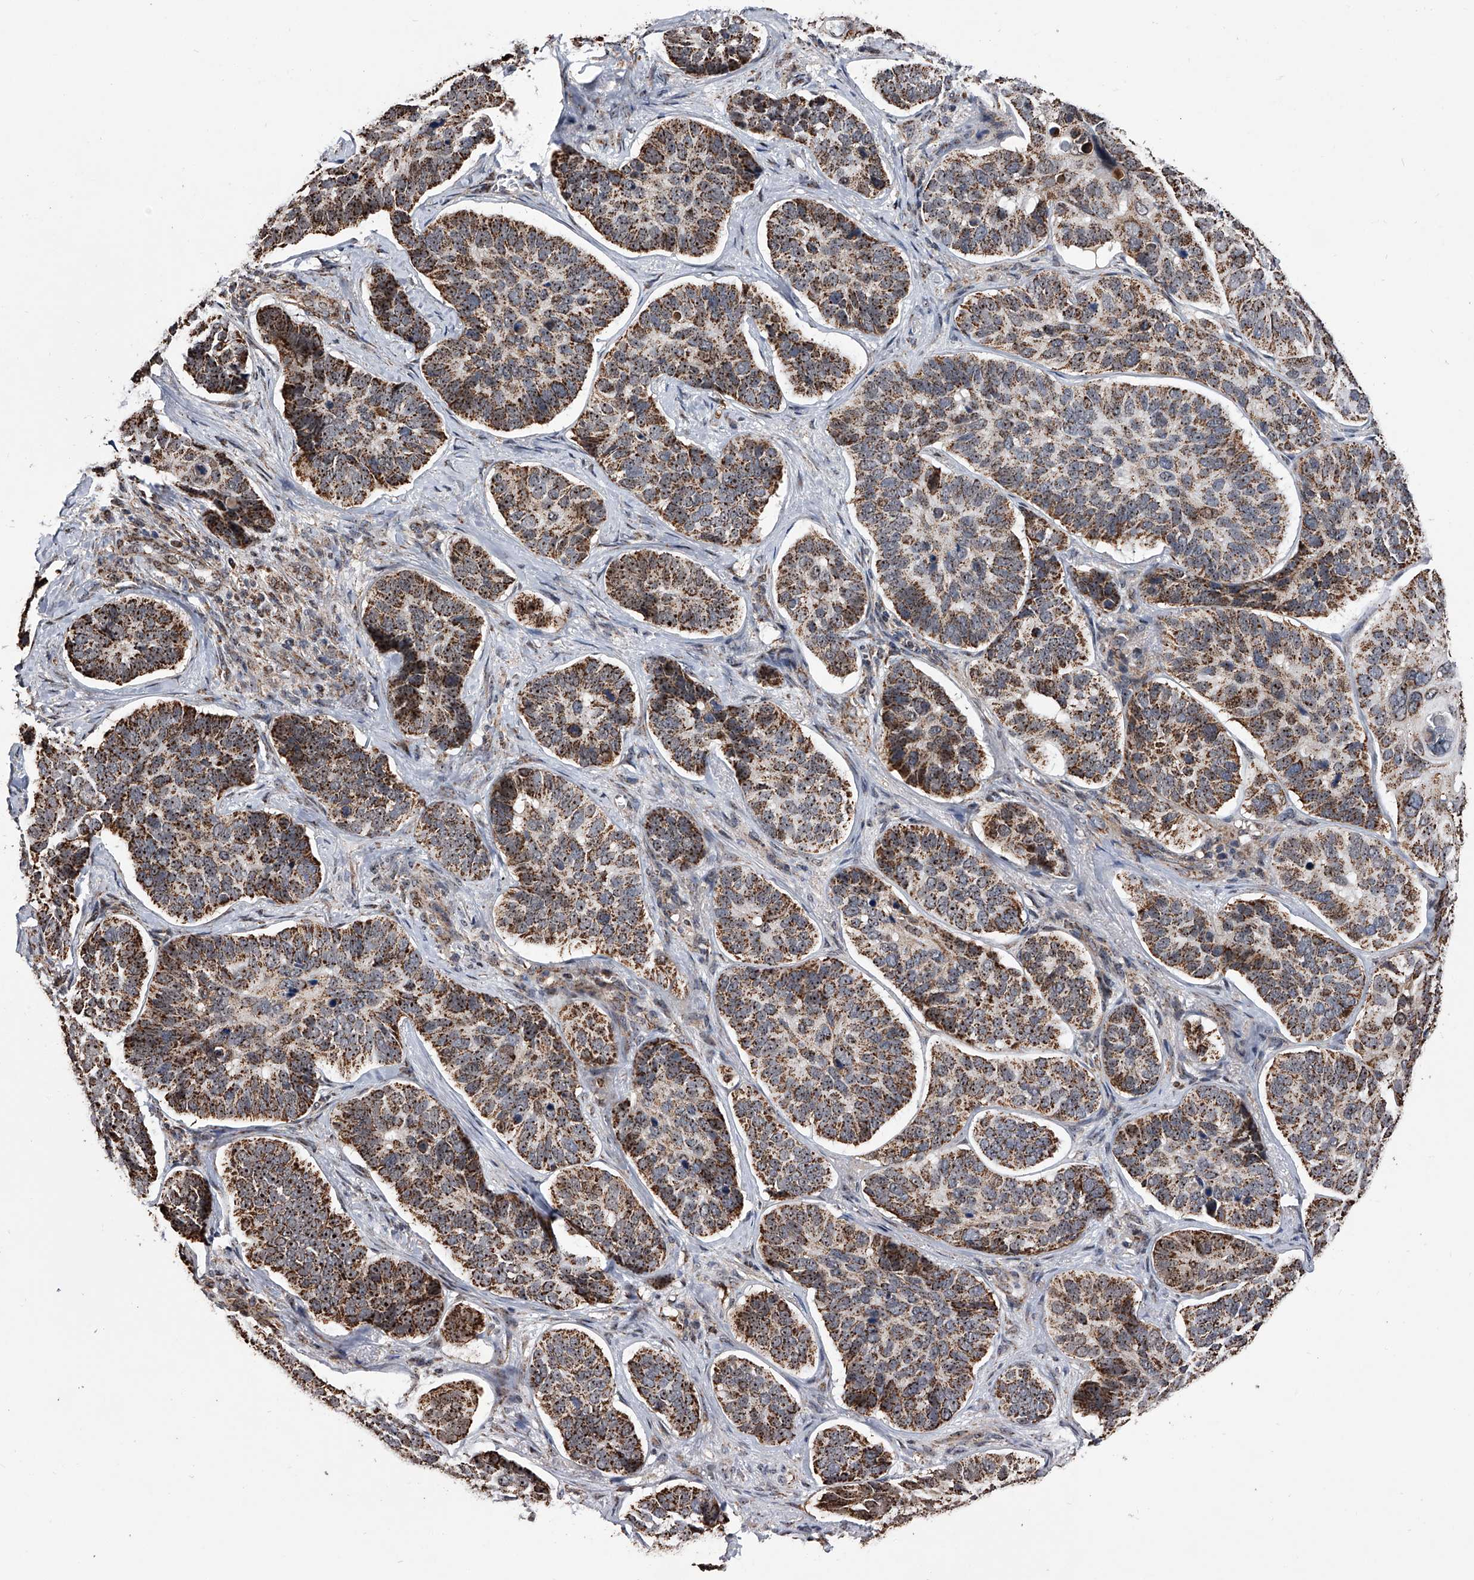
{"staining": {"intensity": "strong", "quantity": "25%-75%", "location": "cytoplasmic/membranous"}, "tissue": "skin cancer", "cell_type": "Tumor cells", "image_type": "cancer", "snomed": [{"axis": "morphology", "description": "Basal cell carcinoma"}, {"axis": "topography", "description": "Skin"}], "caption": "This photomicrograph shows immunohistochemistry staining of human skin cancer, with high strong cytoplasmic/membranous positivity in approximately 25%-75% of tumor cells.", "gene": "SMPDL3A", "patient": {"sex": "male", "age": 62}}